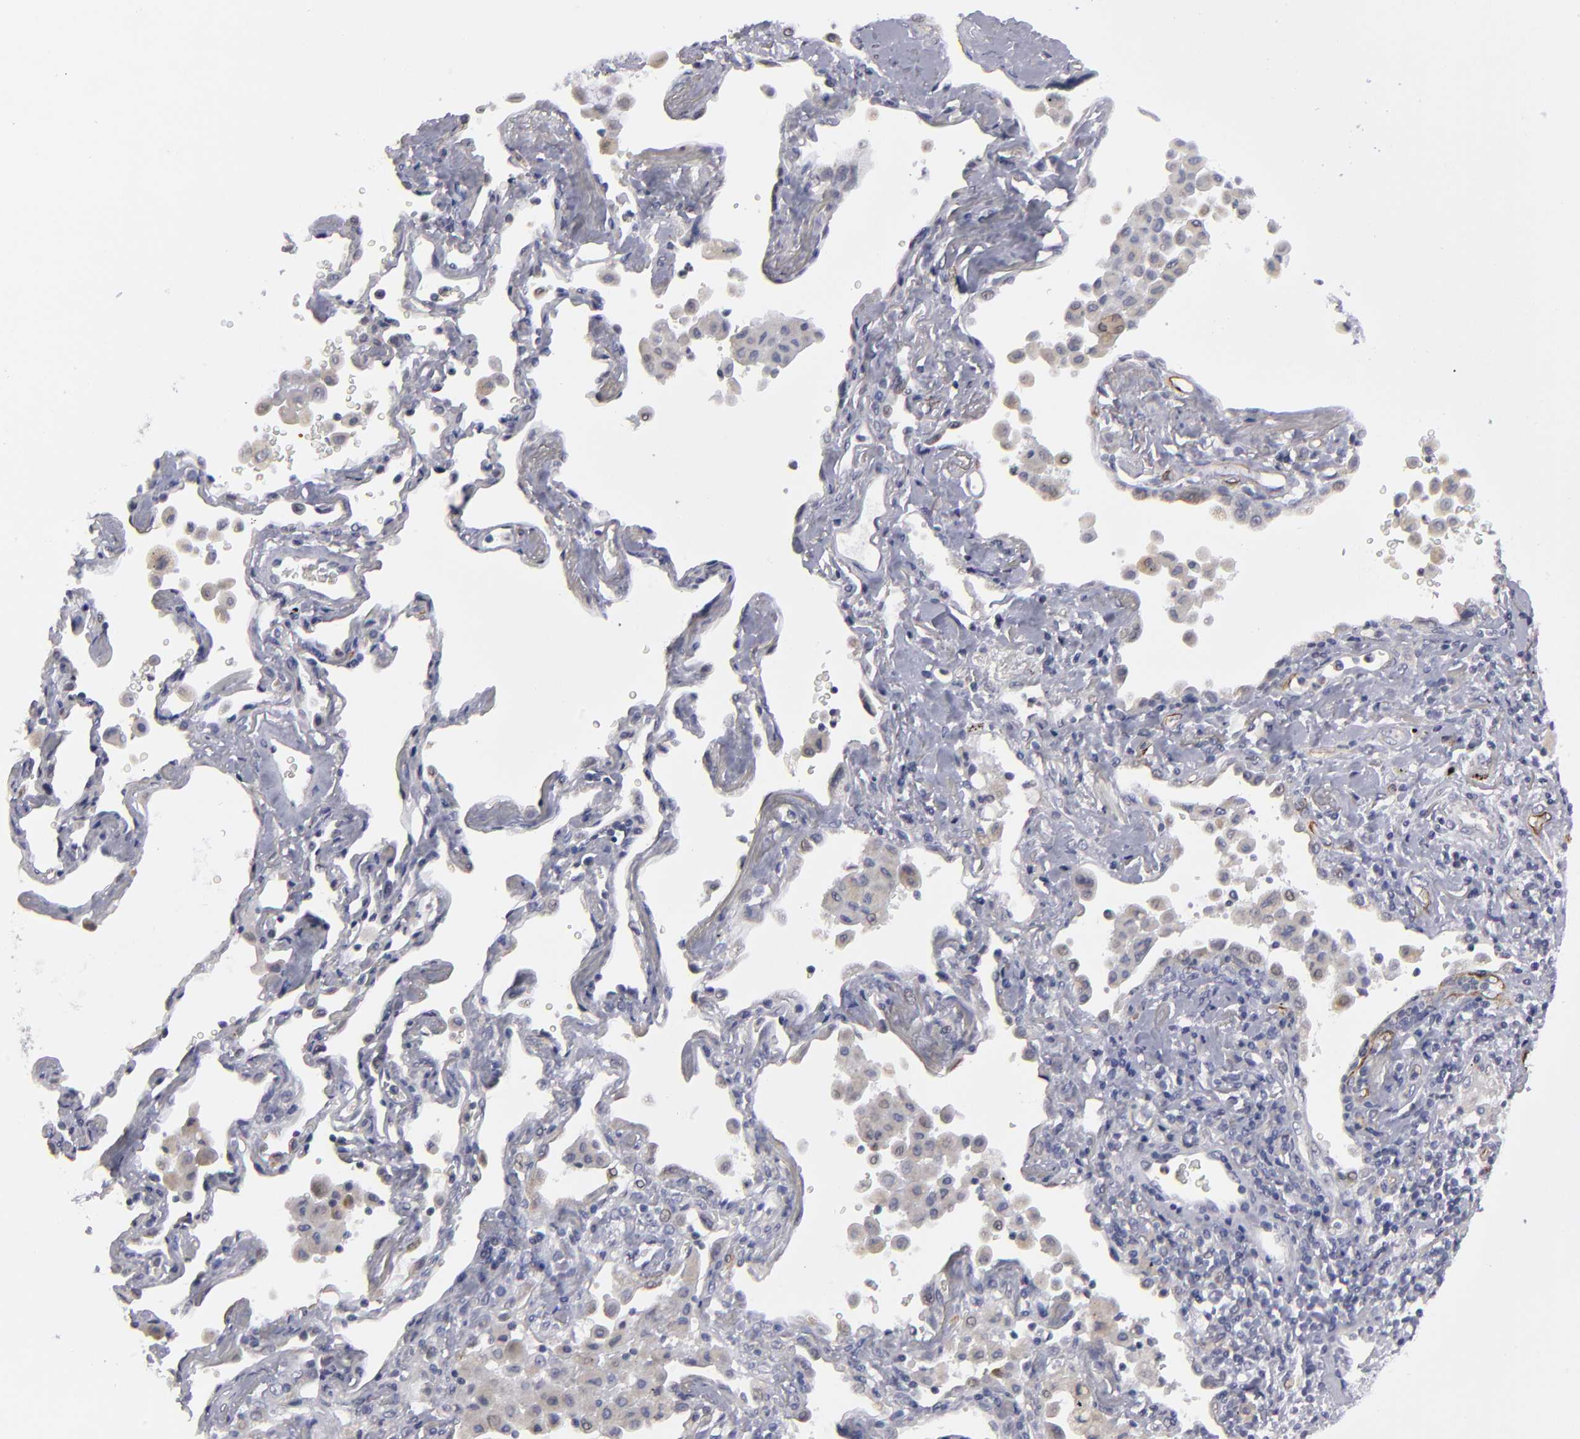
{"staining": {"intensity": "weak", "quantity": "<25%", "location": "cytoplasmic/membranous"}, "tissue": "lung cancer", "cell_type": "Tumor cells", "image_type": "cancer", "snomed": [{"axis": "morphology", "description": "Squamous cell carcinoma, NOS"}, {"axis": "topography", "description": "Lung"}], "caption": "Micrograph shows no significant protein positivity in tumor cells of lung cancer (squamous cell carcinoma). (DAB (3,3'-diaminobenzidine) IHC visualized using brightfield microscopy, high magnification).", "gene": "ZNF175", "patient": {"sex": "female", "age": 67}}